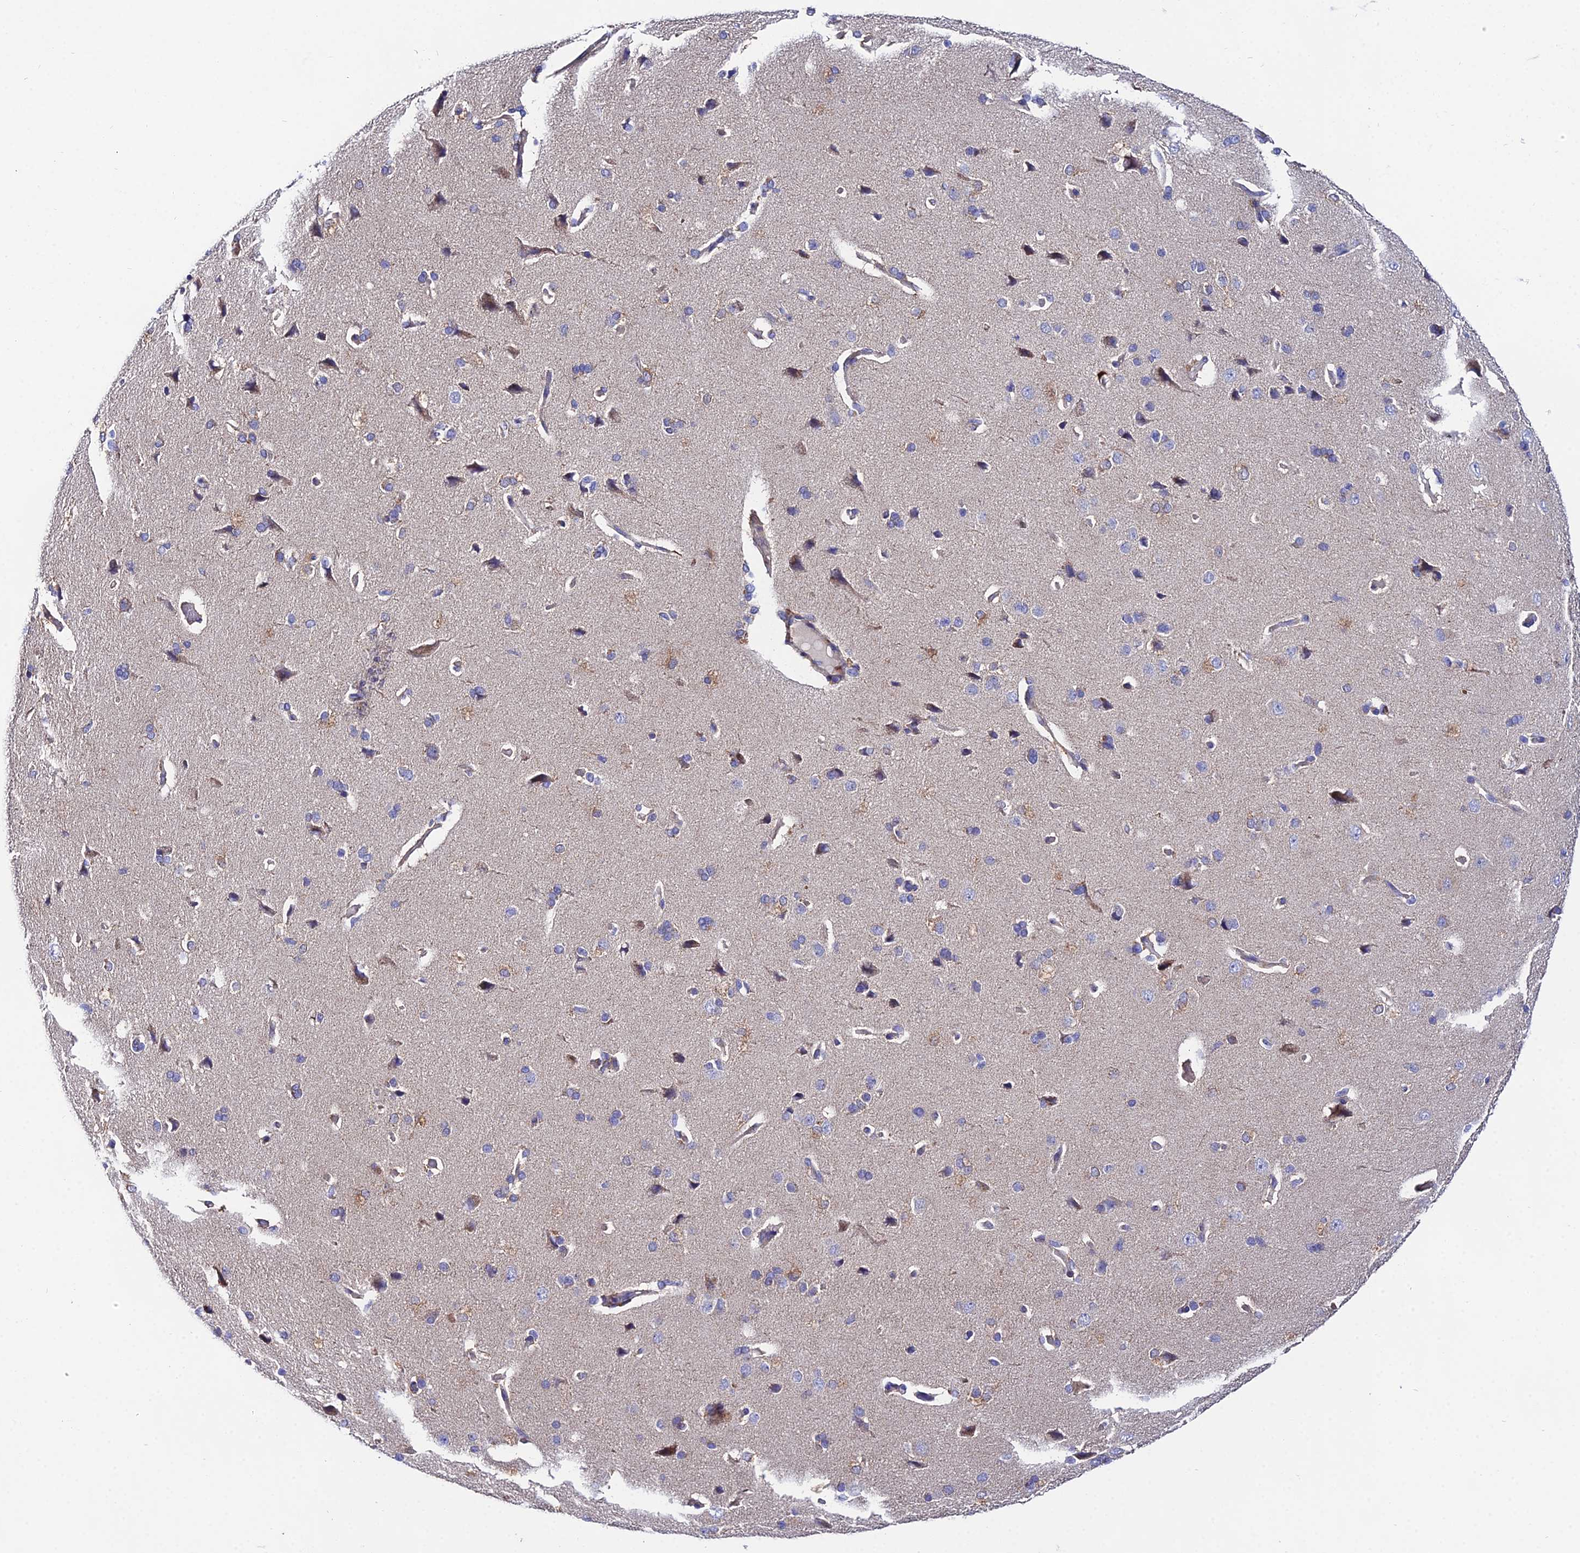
{"staining": {"intensity": "weak", "quantity": "25%-75%", "location": "cytoplasmic/membranous"}, "tissue": "cerebral cortex", "cell_type": "Endothelial cells", "image_type": "normal", "snomed": [{"axis": "morphology", "description": "Normal tissue, NOS"}, {"axis": "topography", "description": "Cerebral cortex"}], "caption": "About 25%-75% of endothelial cells in unremarkable human cerebral cortex demonstrate weak cytoplasmic/membranous protein positivity as visualized by brown immunohistochemical staining.", "gene": "PPP2R2A", "patient": {"sex": "male", "age": 62}}